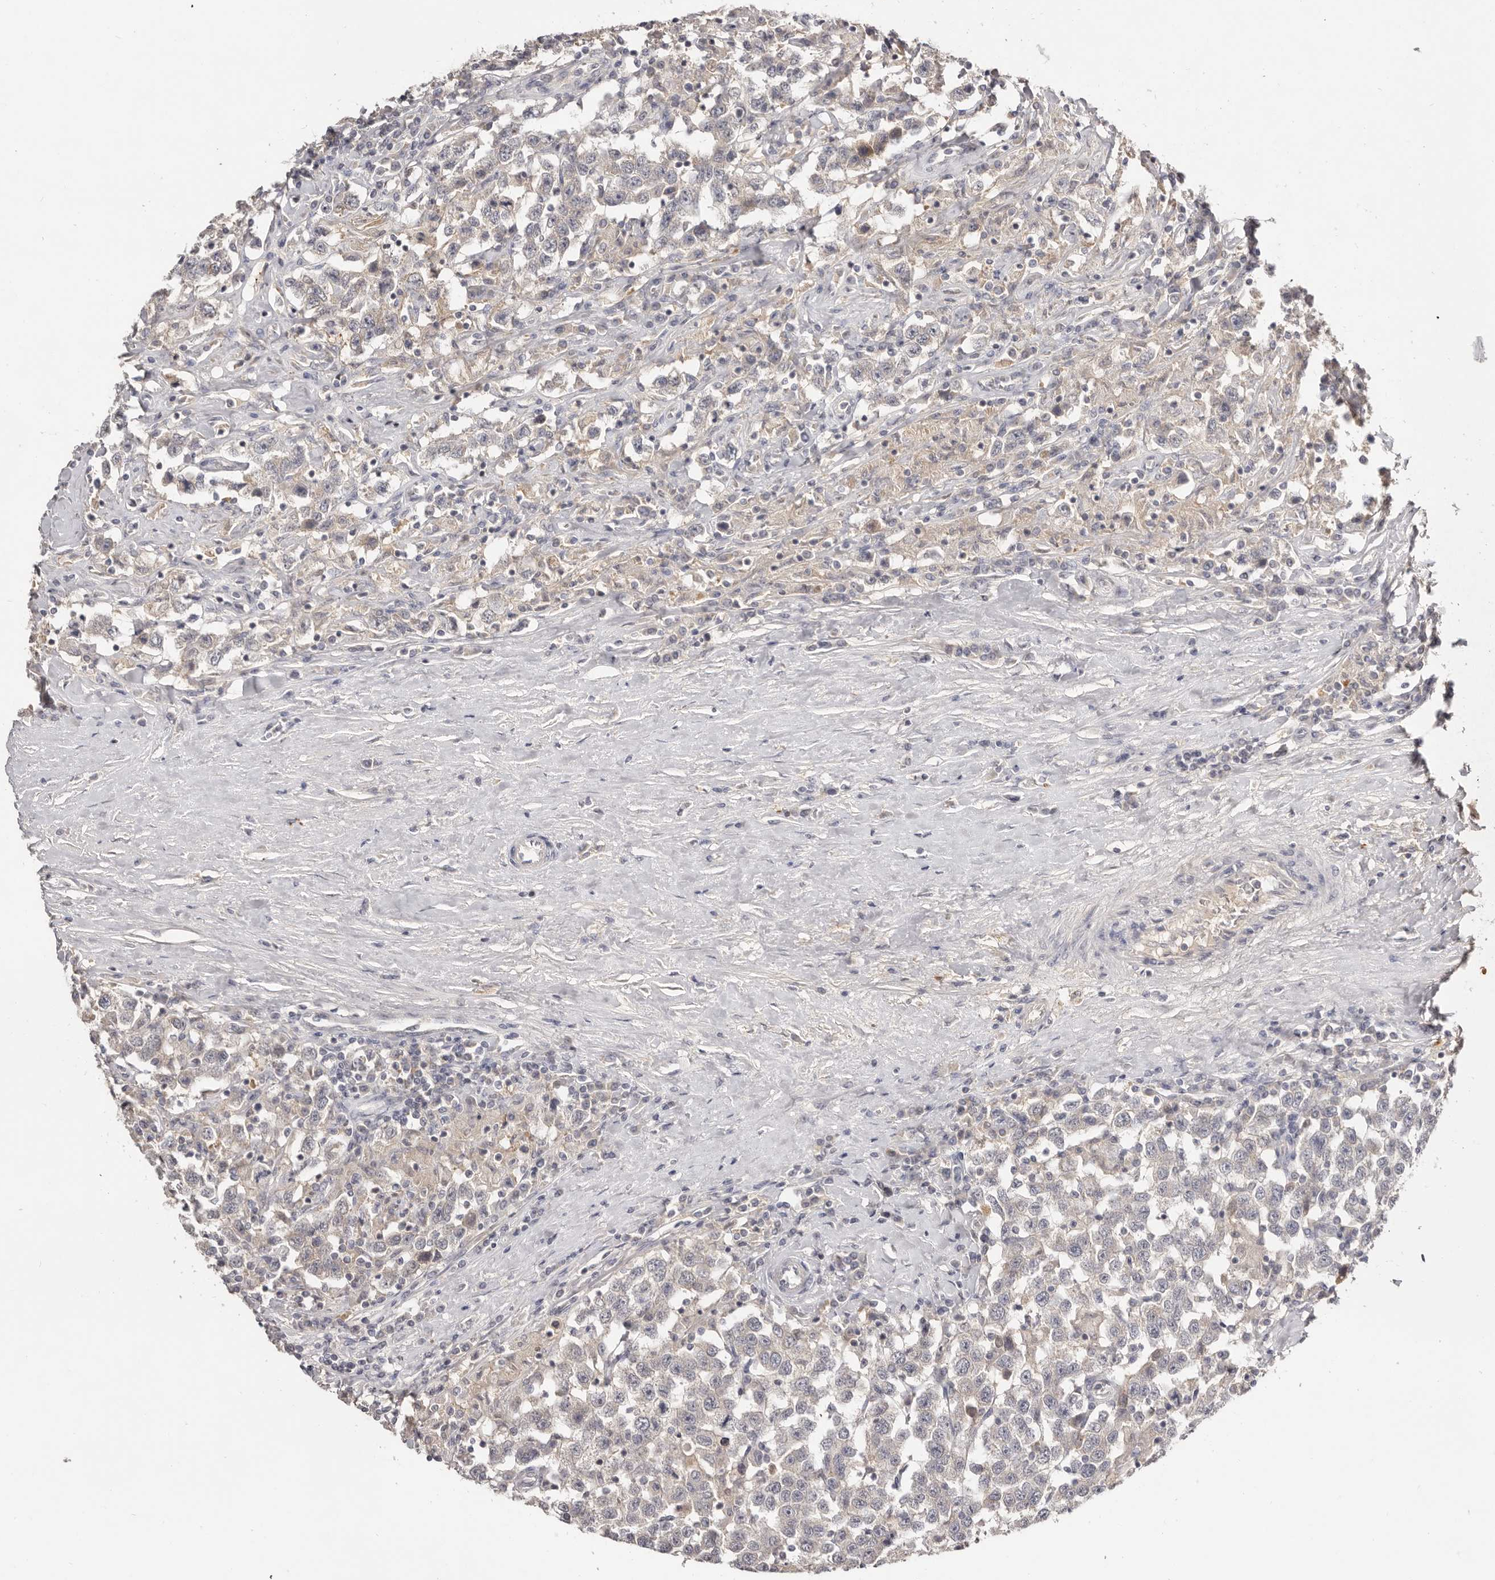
{"staining": {"intensity": "negative", "quantity": "none", "location": "none"}, "tissue": "testis cancer", "cell_type": "Tumor cells", "image_type": "cancer", "snomed": [{"axis": "morphology", "description": "Seminoma, NOS"}, {"axis": "topography", "description": "Testis"}], "caption": "Immunohistochemistry image of testis cancer stained for a protein (brown), which shows no expression in tumor cells. (Stains: DAB (3,3'-diaminobenzidine) IHC with hematoxylin counter stain, Microscopy: brightfield microscopy at high magnification).", "gene": "SCUBE2", "patient": {"sex": "male", "age": 41}}